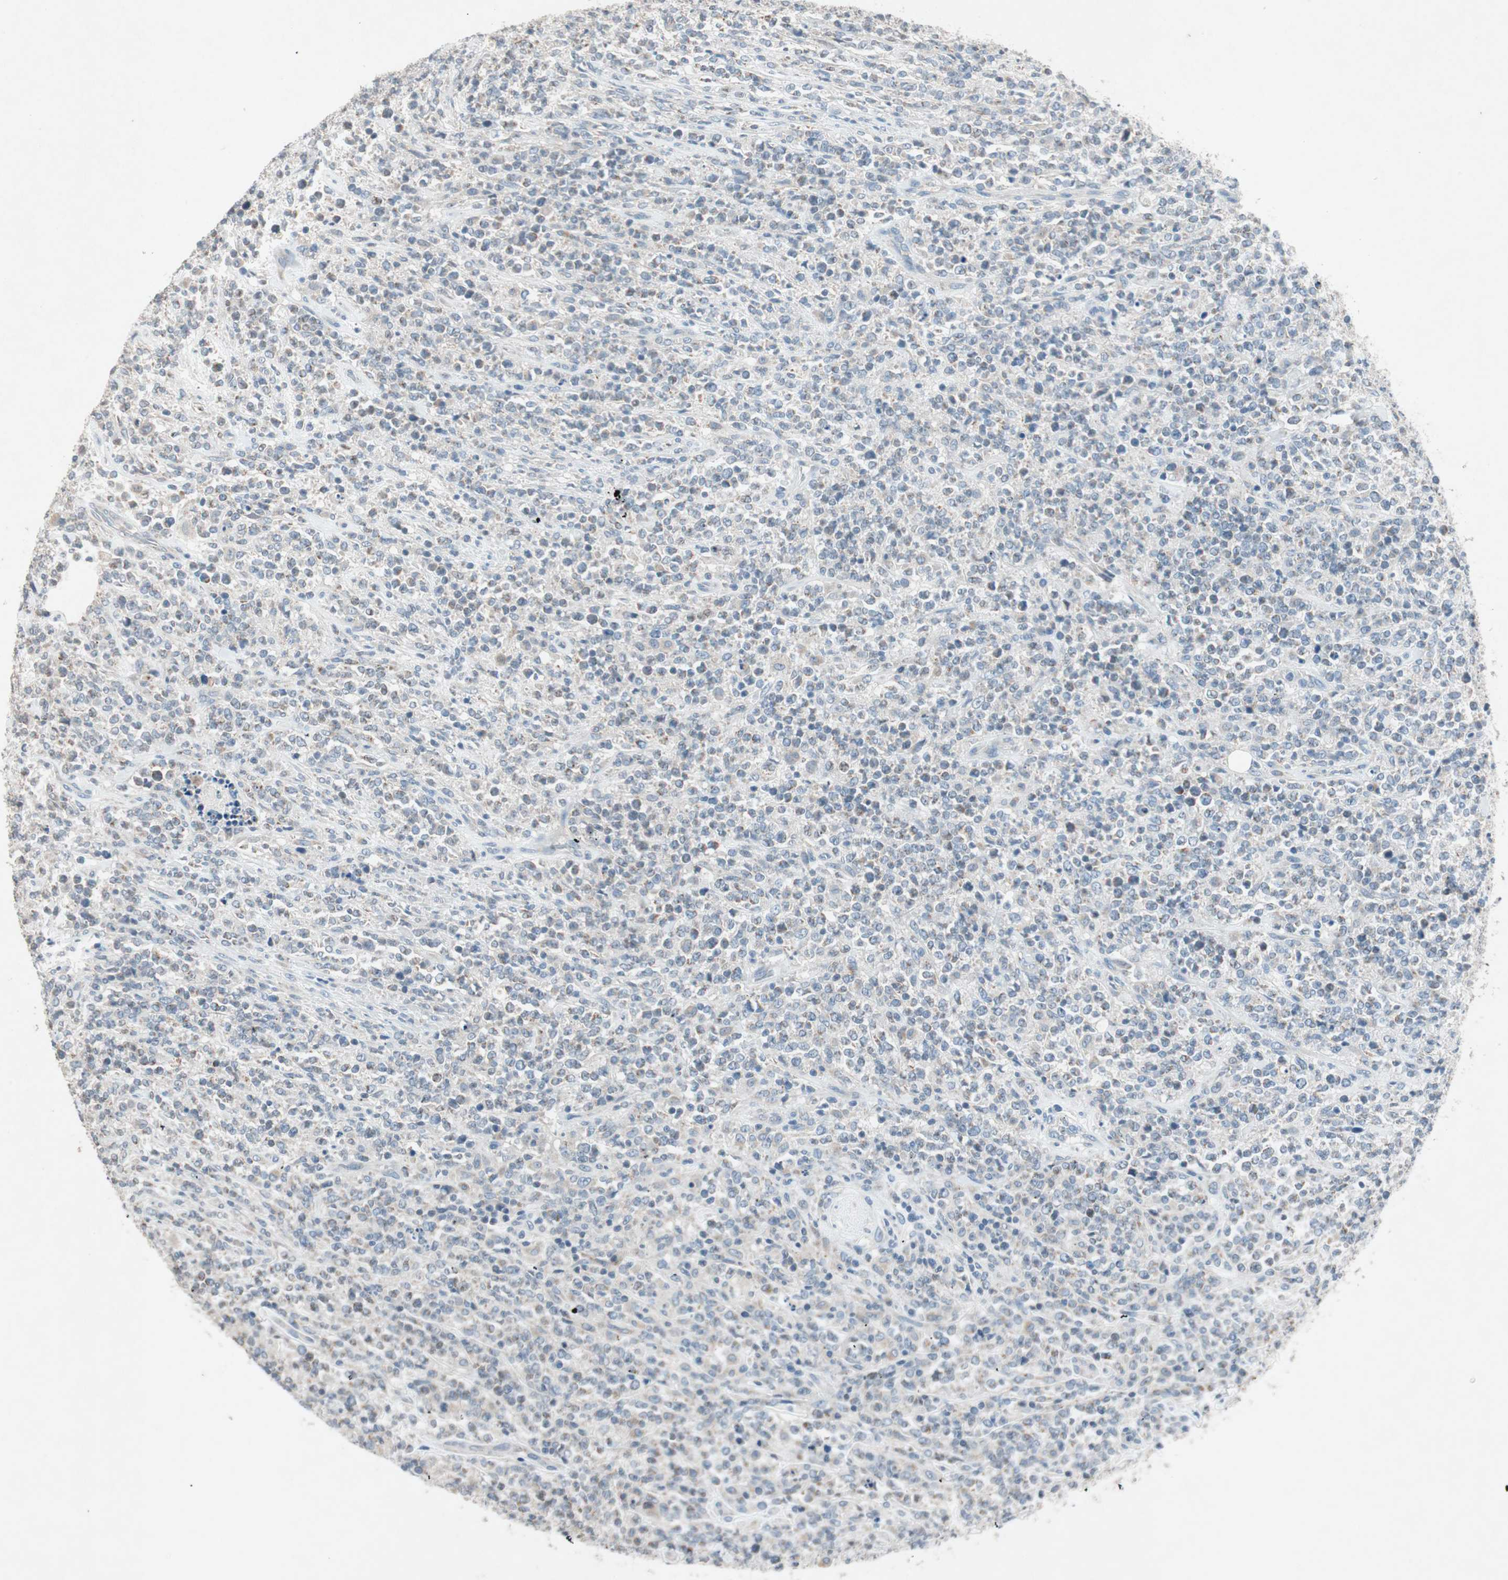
{"staining": {"intensity": "weak", "quantity": "<25%", "location": "cytoplasmic/membranous"}, "tissue": "lymphoma", "cell_type": "Tumor cells", "image_type": "cancer", "snomed": [{"axis": "morphology", "description": "Malignant lymphoma, non-Hodgkin's type, High grade"}, {"axis": "topography", "description": "Soft tissue"}], "caption": "Immunohistochemical staining of human malignant lymphoma, non-Hodgkin's type (high-grade) reveals no significant expression in tumor cells.", "gene": "NKAIN1", "patient": {"sex": "male", "age": 18}}